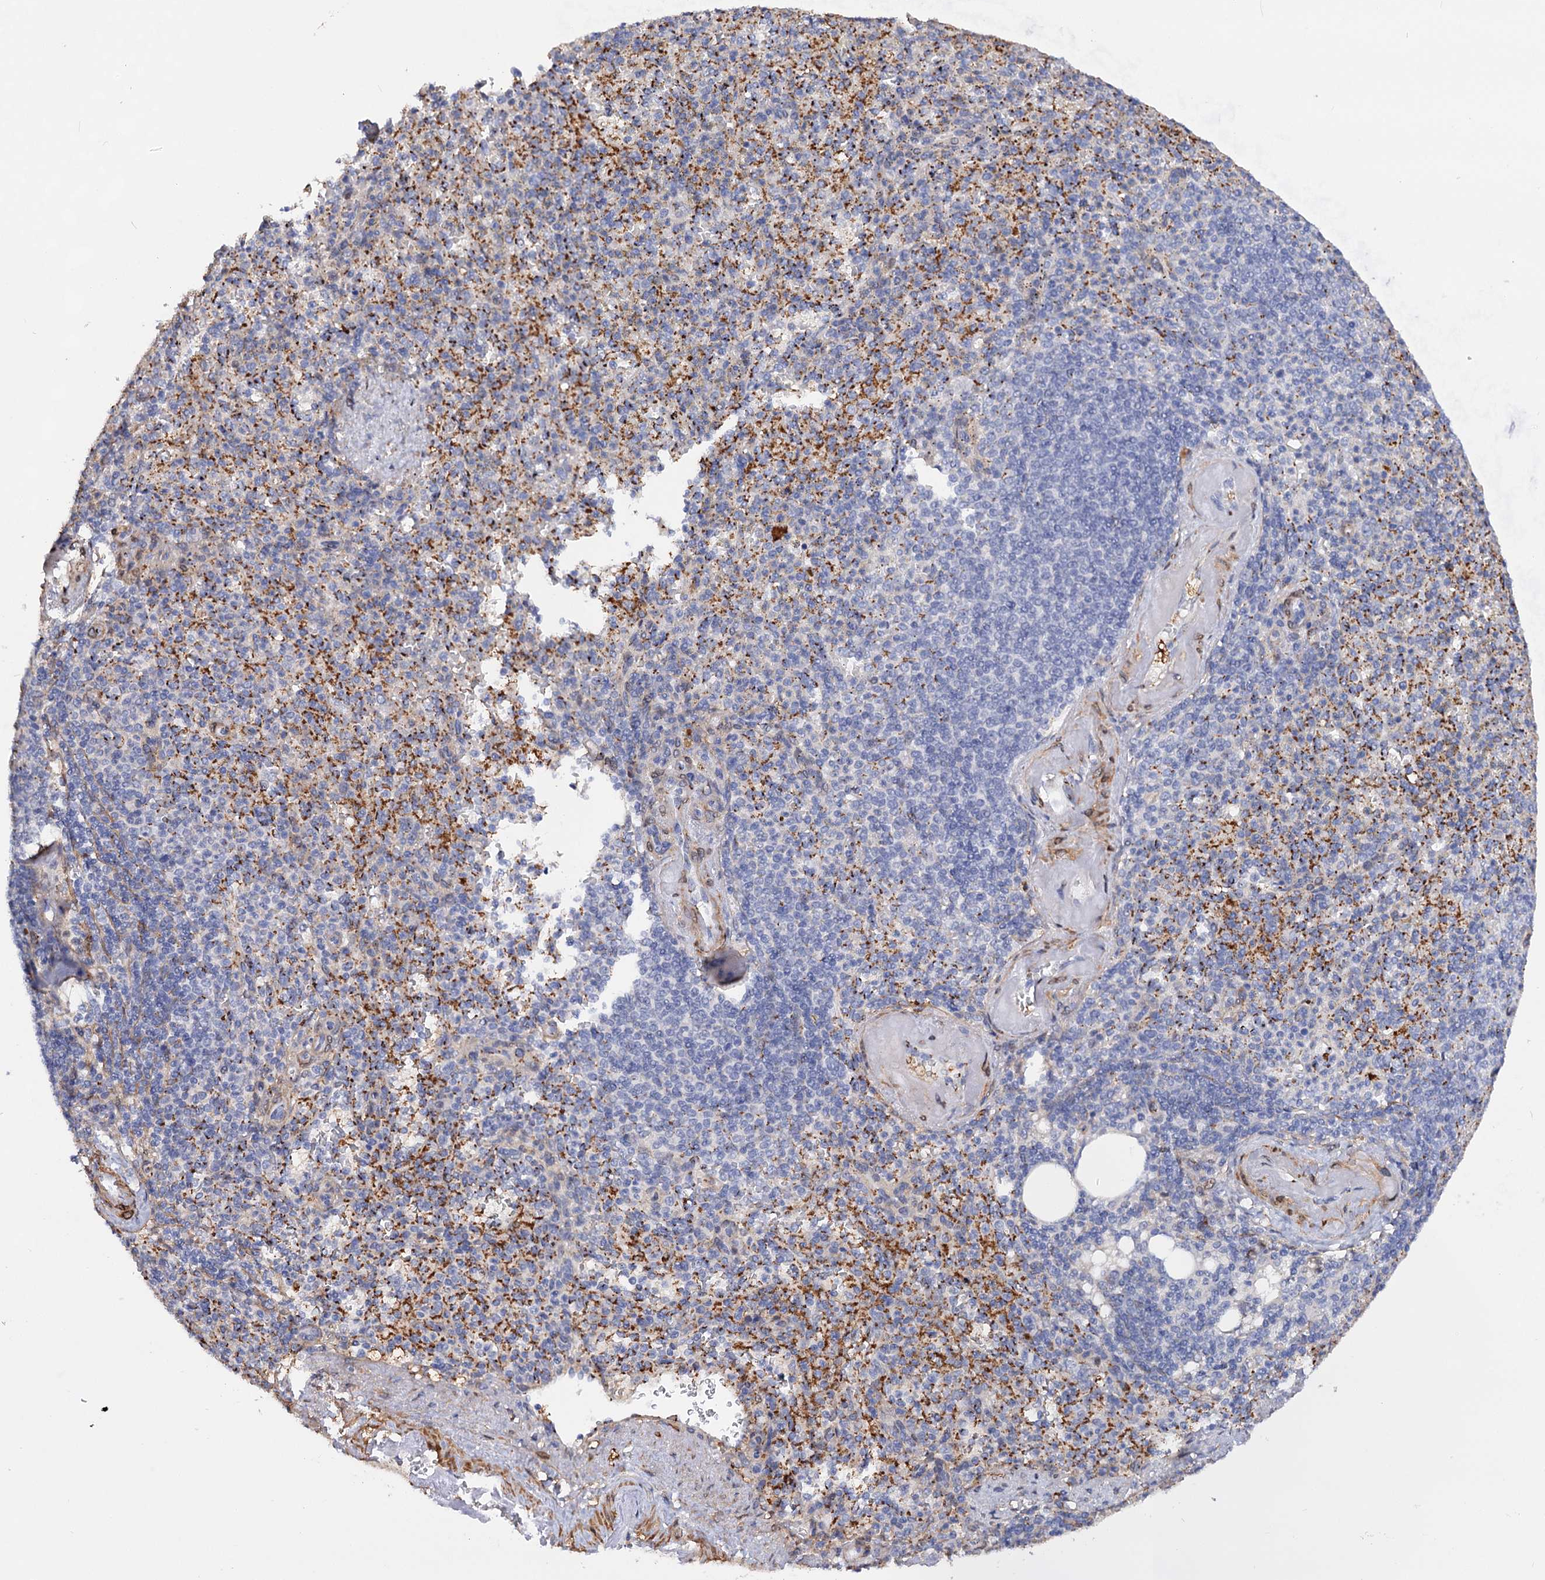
{"staining": {"intensity": "moderate", "quantity": "<25%", "location": "cytoplasmic/membranous"}, "tissue": "spleen", "cell_type": "Cells in red pulp", "image_type": "normal", "snomed": [{"axis": "morphology", "description": "Normal tissue, NOS"}, {"axis": "topography", "description": "Spleen"}], "caption": "Spleen was stained to show a protein in brown. There is low levels of moderate cytoplasmic/membranous positivity in approximately <25% of cells in red pulp. Nuclei are stained in blue.", "gene": "C11orf96", "patient": {"sex": "female", "age": 74}}